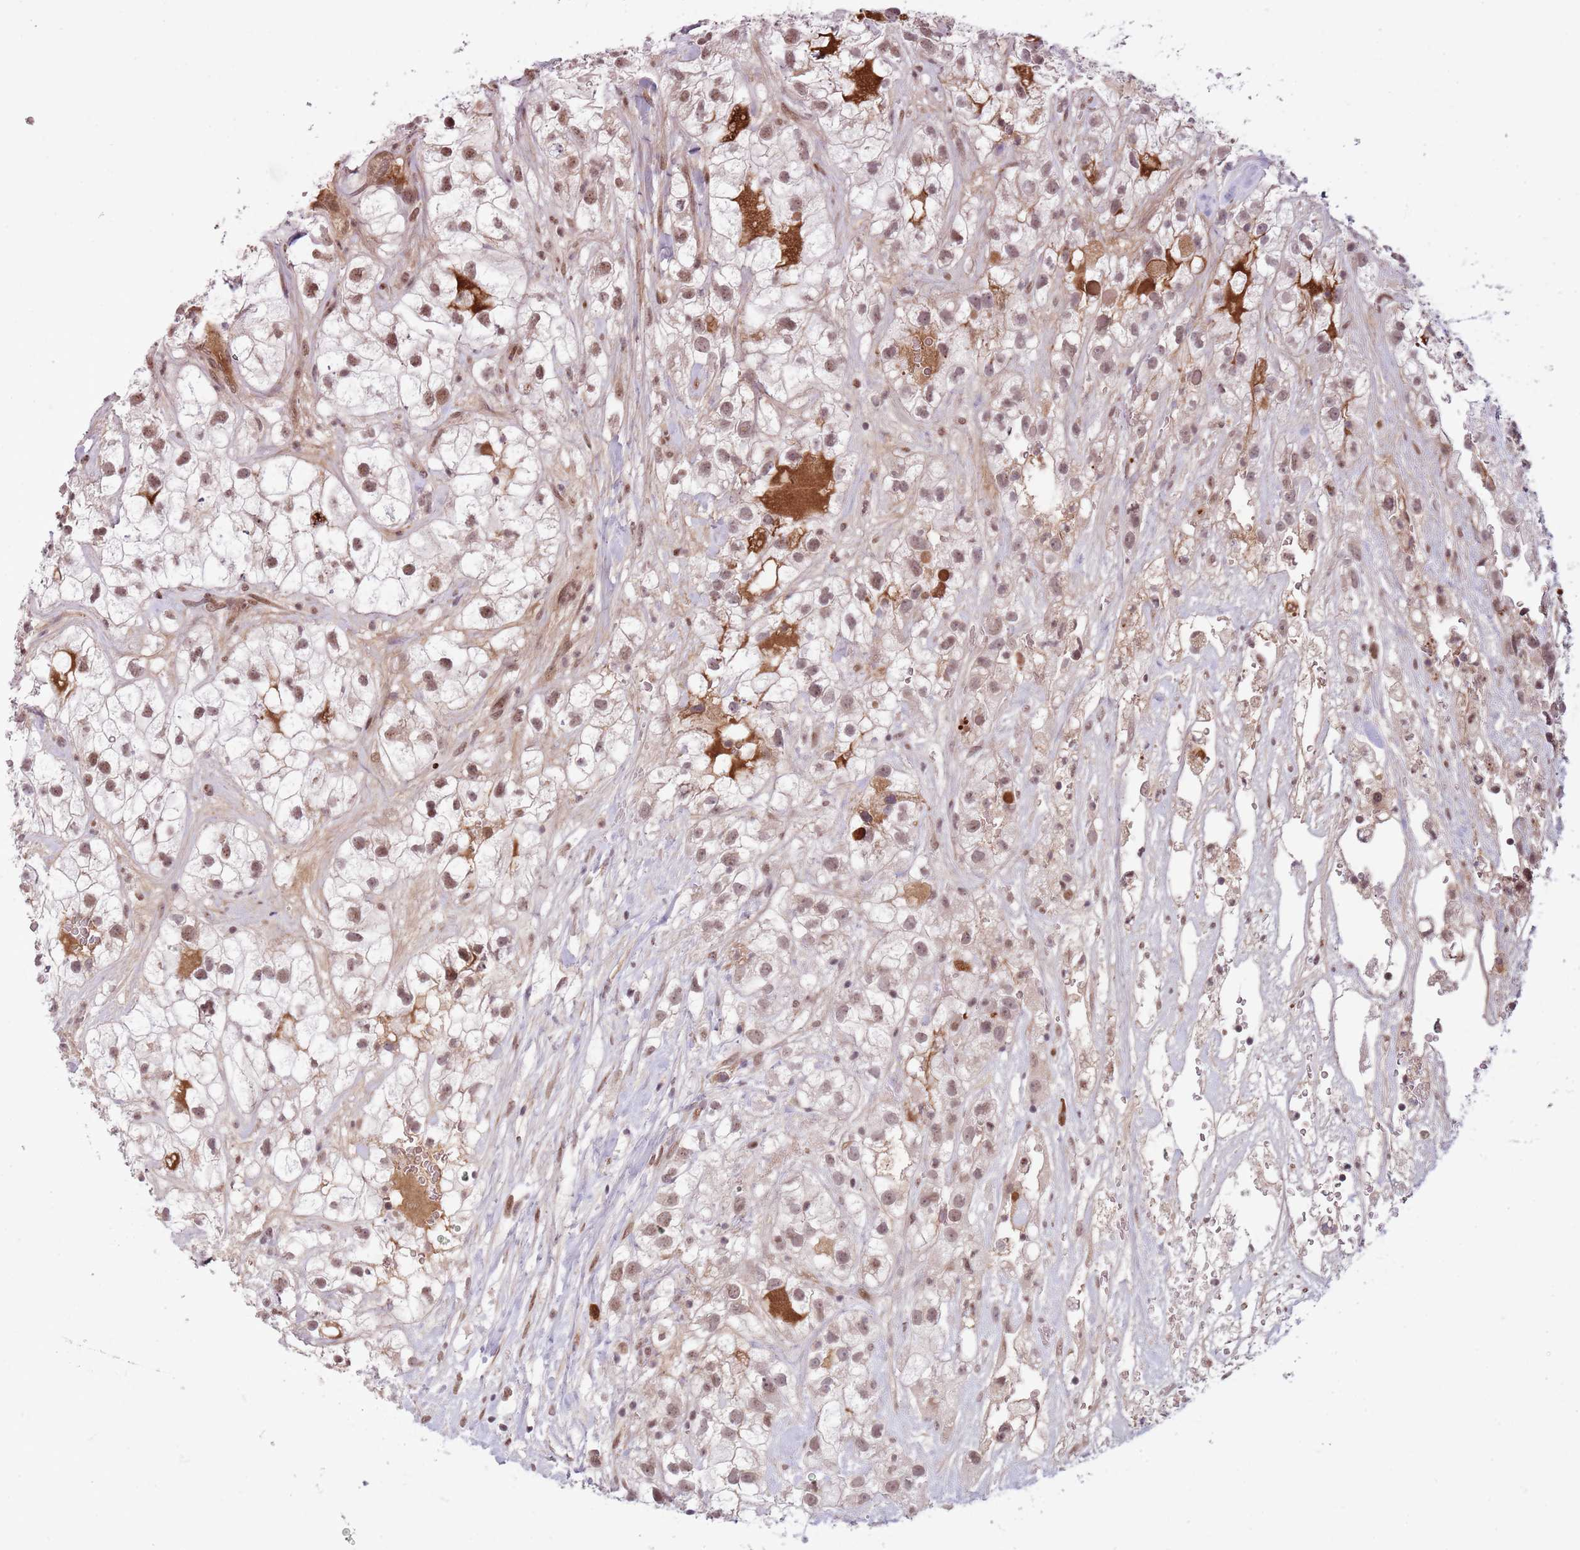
{"staining": {"intensity": "moderate", "quantity": ">75%", "location": "nuclear"}, "tissue": "renal cancer", "cell_type": "Tumor cells", "image_type": "cancer", "snomed": [{"axis": "morphology", "description": "Adenocarcinoma, NOS"}, {"axis": "topography", "description": "Kidney"}], "caption": "Protein staining demonstrates moderate nuclear staining in approximately >75% of tumor cells in renal cancer (adenocarcinoma).", "gene": "SIPA1L3", "patient": {"sex": "male", "age": 59}}